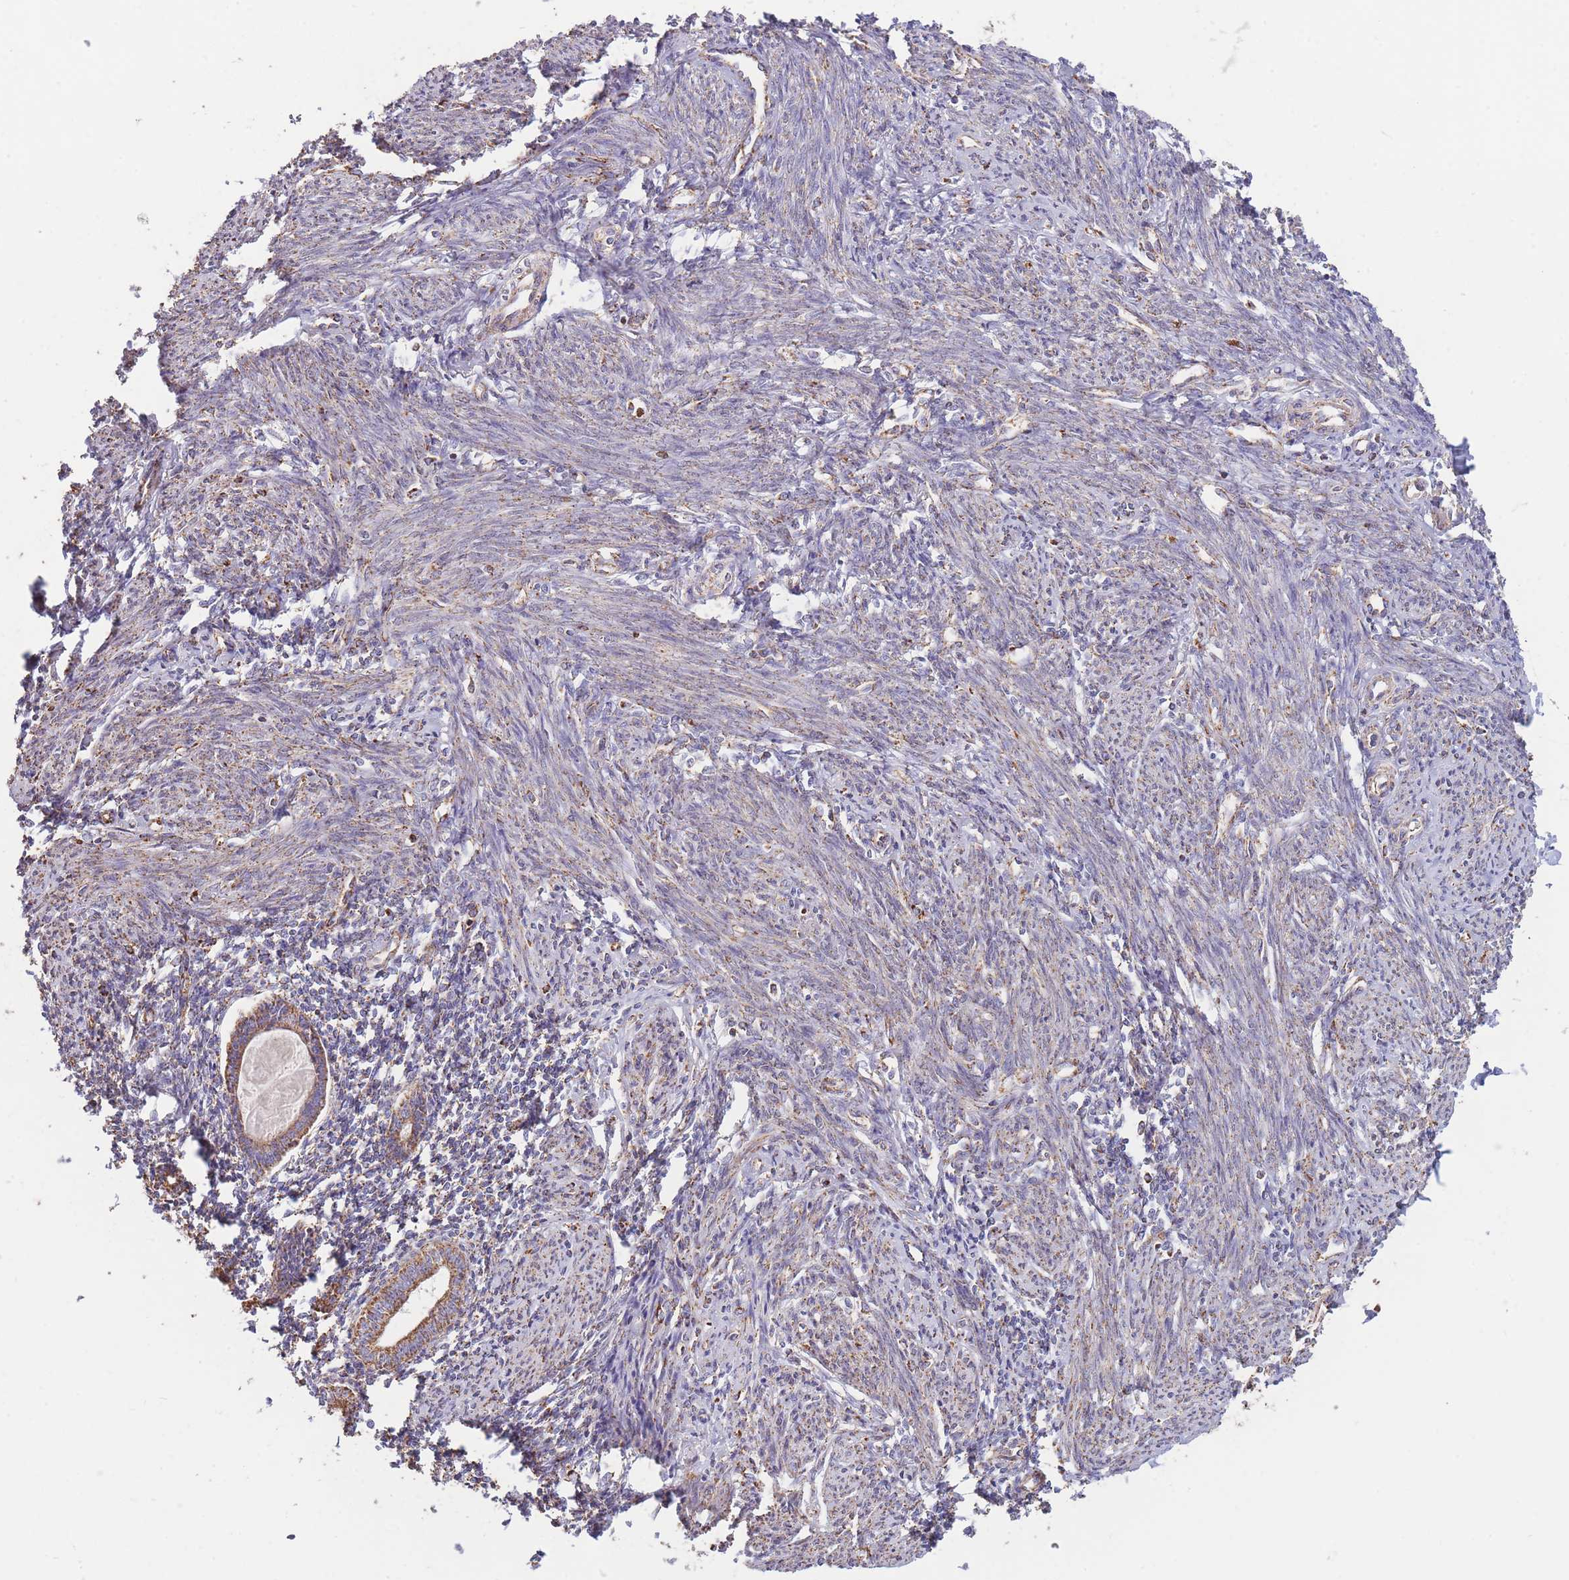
{"staining": {"intensity": "moderate", "quantity": "25%-75%", "location": "cytoplasmic/membranous"}, "tissue": "endometrium", "cell_type": "Cells in endometrial stroma", "image_type": "normal", "snomed": [{"axis": "morphology", "description": "Normal tissue, NOS"}, {"axis": "topography", "description": "Endometrium"}], "caption": "Human endometrium stained for a protein (brown) reveals moderate cytoplasmic/membranous positive expression in about 25%-75% of cells in endometrial stroma.", "gene": "KIF16B", "patient": {"sex": "female", "age": 63}}